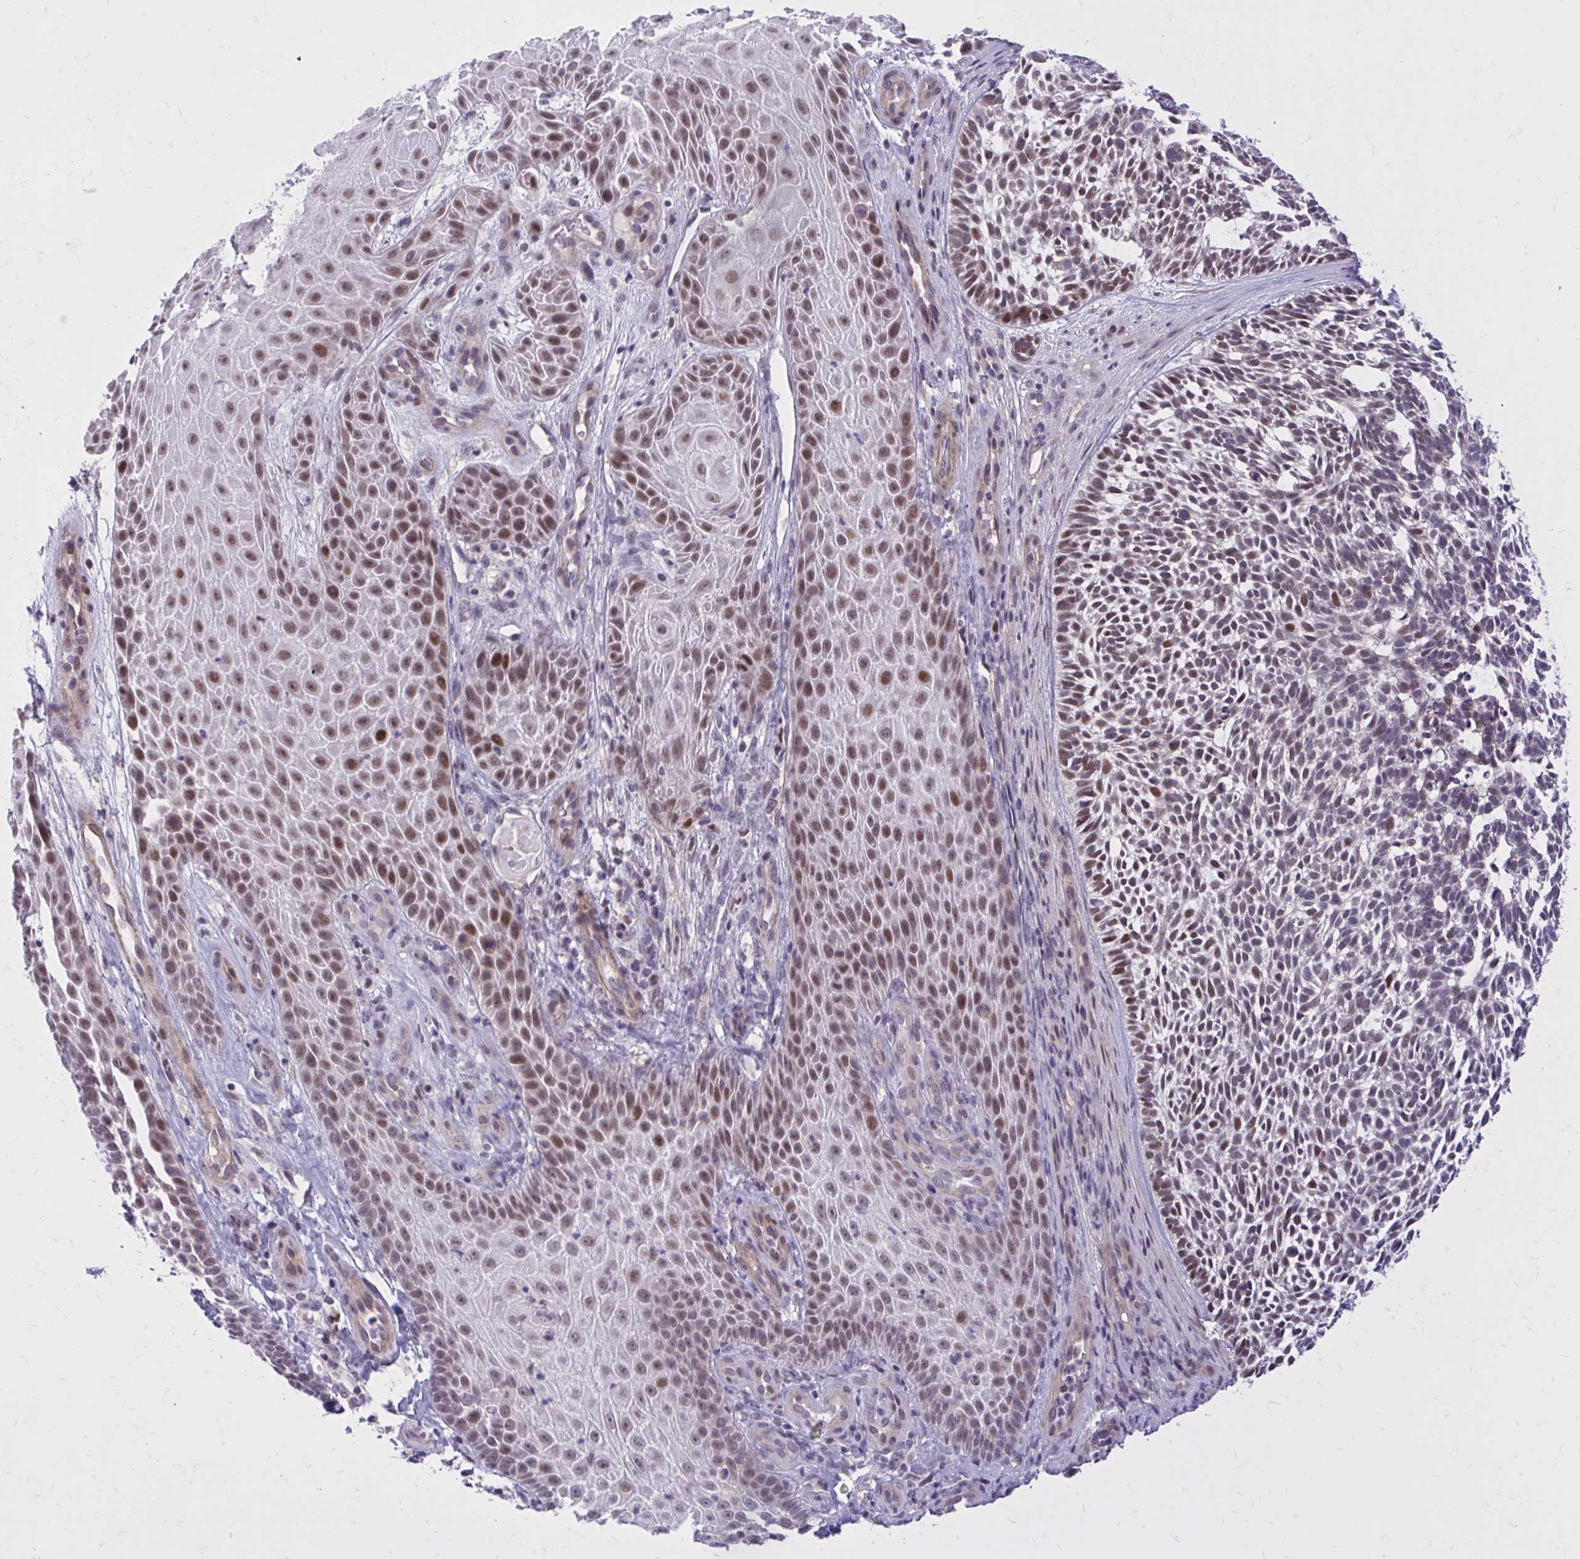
{"staining": {"intensity": "moderate", "quantity": ">75%", "location": "nuclear"}, "tissue": "skin cancer", "cell_type": "Tumor cells", "image_type": "cancer", "snomed": [{"axis": "morphology", "description": "Basal cell carcinoma"}, {"axis": "topography", "description": "Skin"}, {"axis": "topography", "description": "Skin, foot"}], "caption": "Brown immunohistochemical staining in skin basal cell carcinoma displays moderate nuclear positivity in about >75% of tumor cells.", "gene": "ZBTB25", "patient": {"sex": "female", "age": 77}}